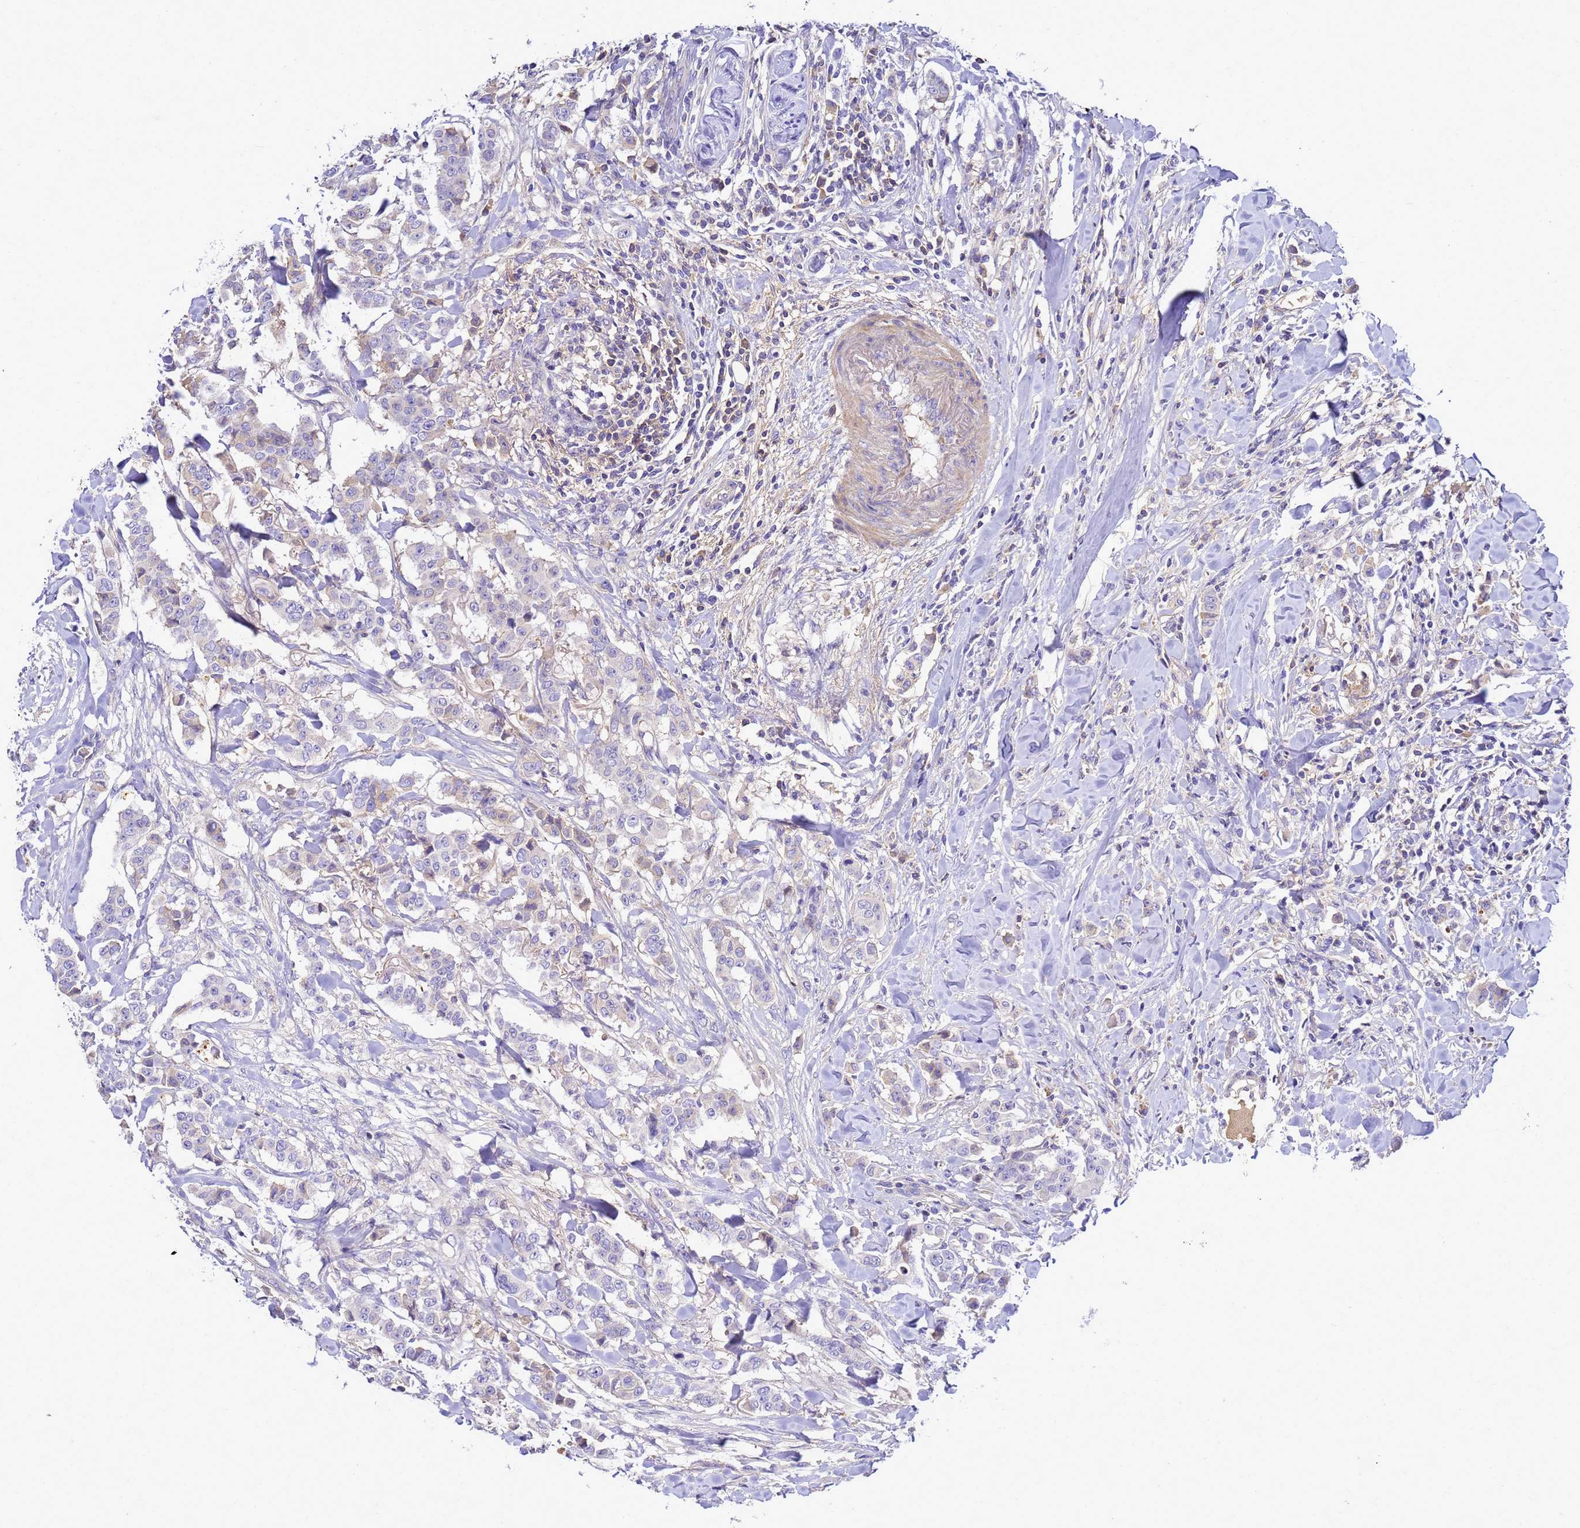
{"staining": {"intensity": "negative", "quantity": "none", "location": "none"}, "tissue": "breast cancer", "cell_type": "Tumor cells", "image_type": "cancer", "snomed": [{"axis": "morphology", "description": "Duct carcinoma"}, {"axis": "topography", "description": "Breast"}], "caption": "This is a micrograph of immunohistochemistry (IHC) staining of breast cancer (infiltrating ductal carcinoma), which shows no expression in tumor cells.", "gene": "TBCD", "patient": {"sex": "female", "age": 40}}